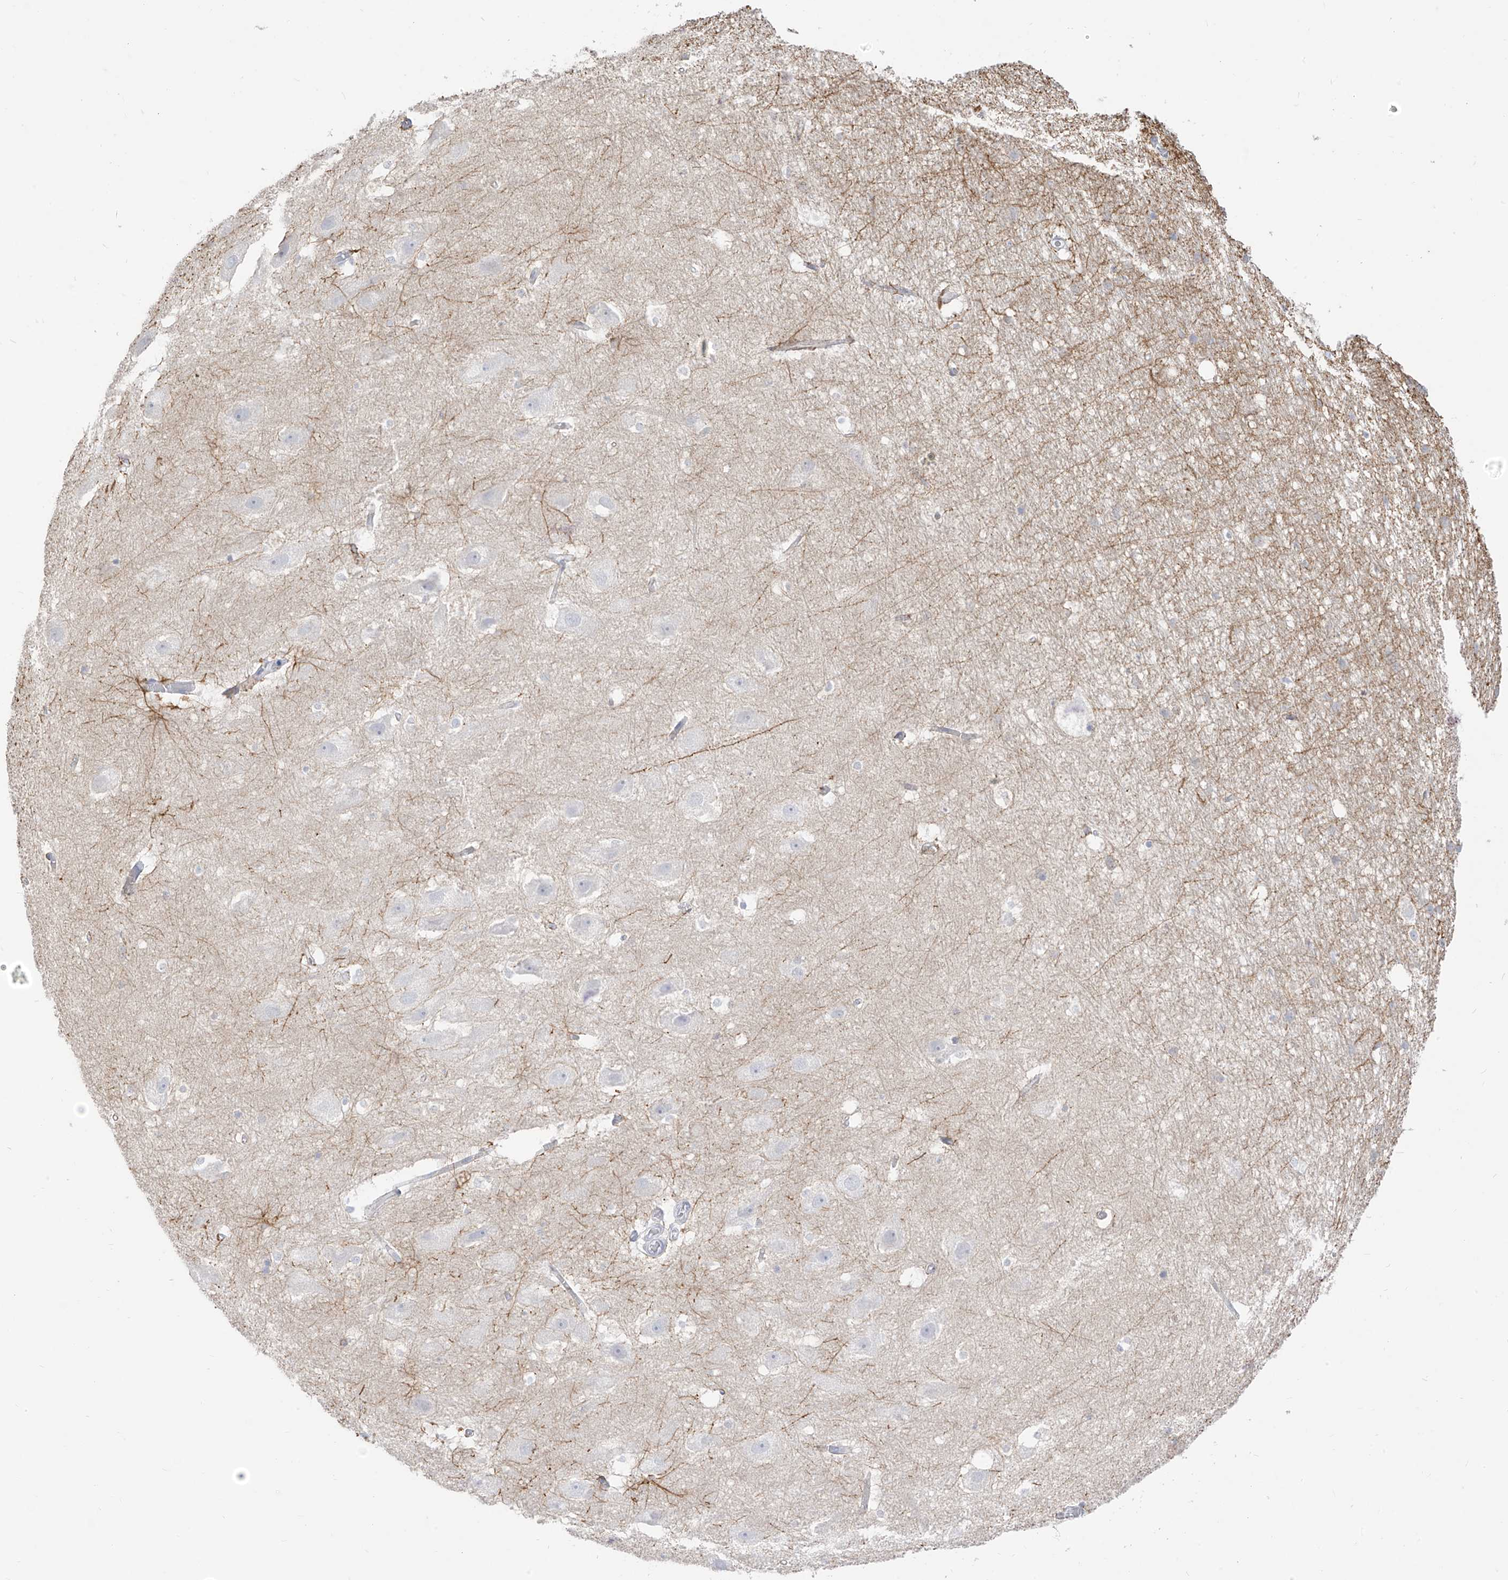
{"staining": {"intensity": "strong", "quantity": "<25%", "location": "cytoplasmic/membranous"}, "tissue": "hippocampus", "cell_type": "Glial cells", "image_type": "normal", "snomed": [{"axis": "morphology", "description": "Normal tissue, NOS"}, {"axis": "topography", "description": "Hippocampus"}], "caption": "A brown stain labels strong cytoplasmic/membranous staining of a protein in glial cells of normal human hippocampus.", "gene": "ARHGEF40", "patient": {"sex": "female", "age": 52}}